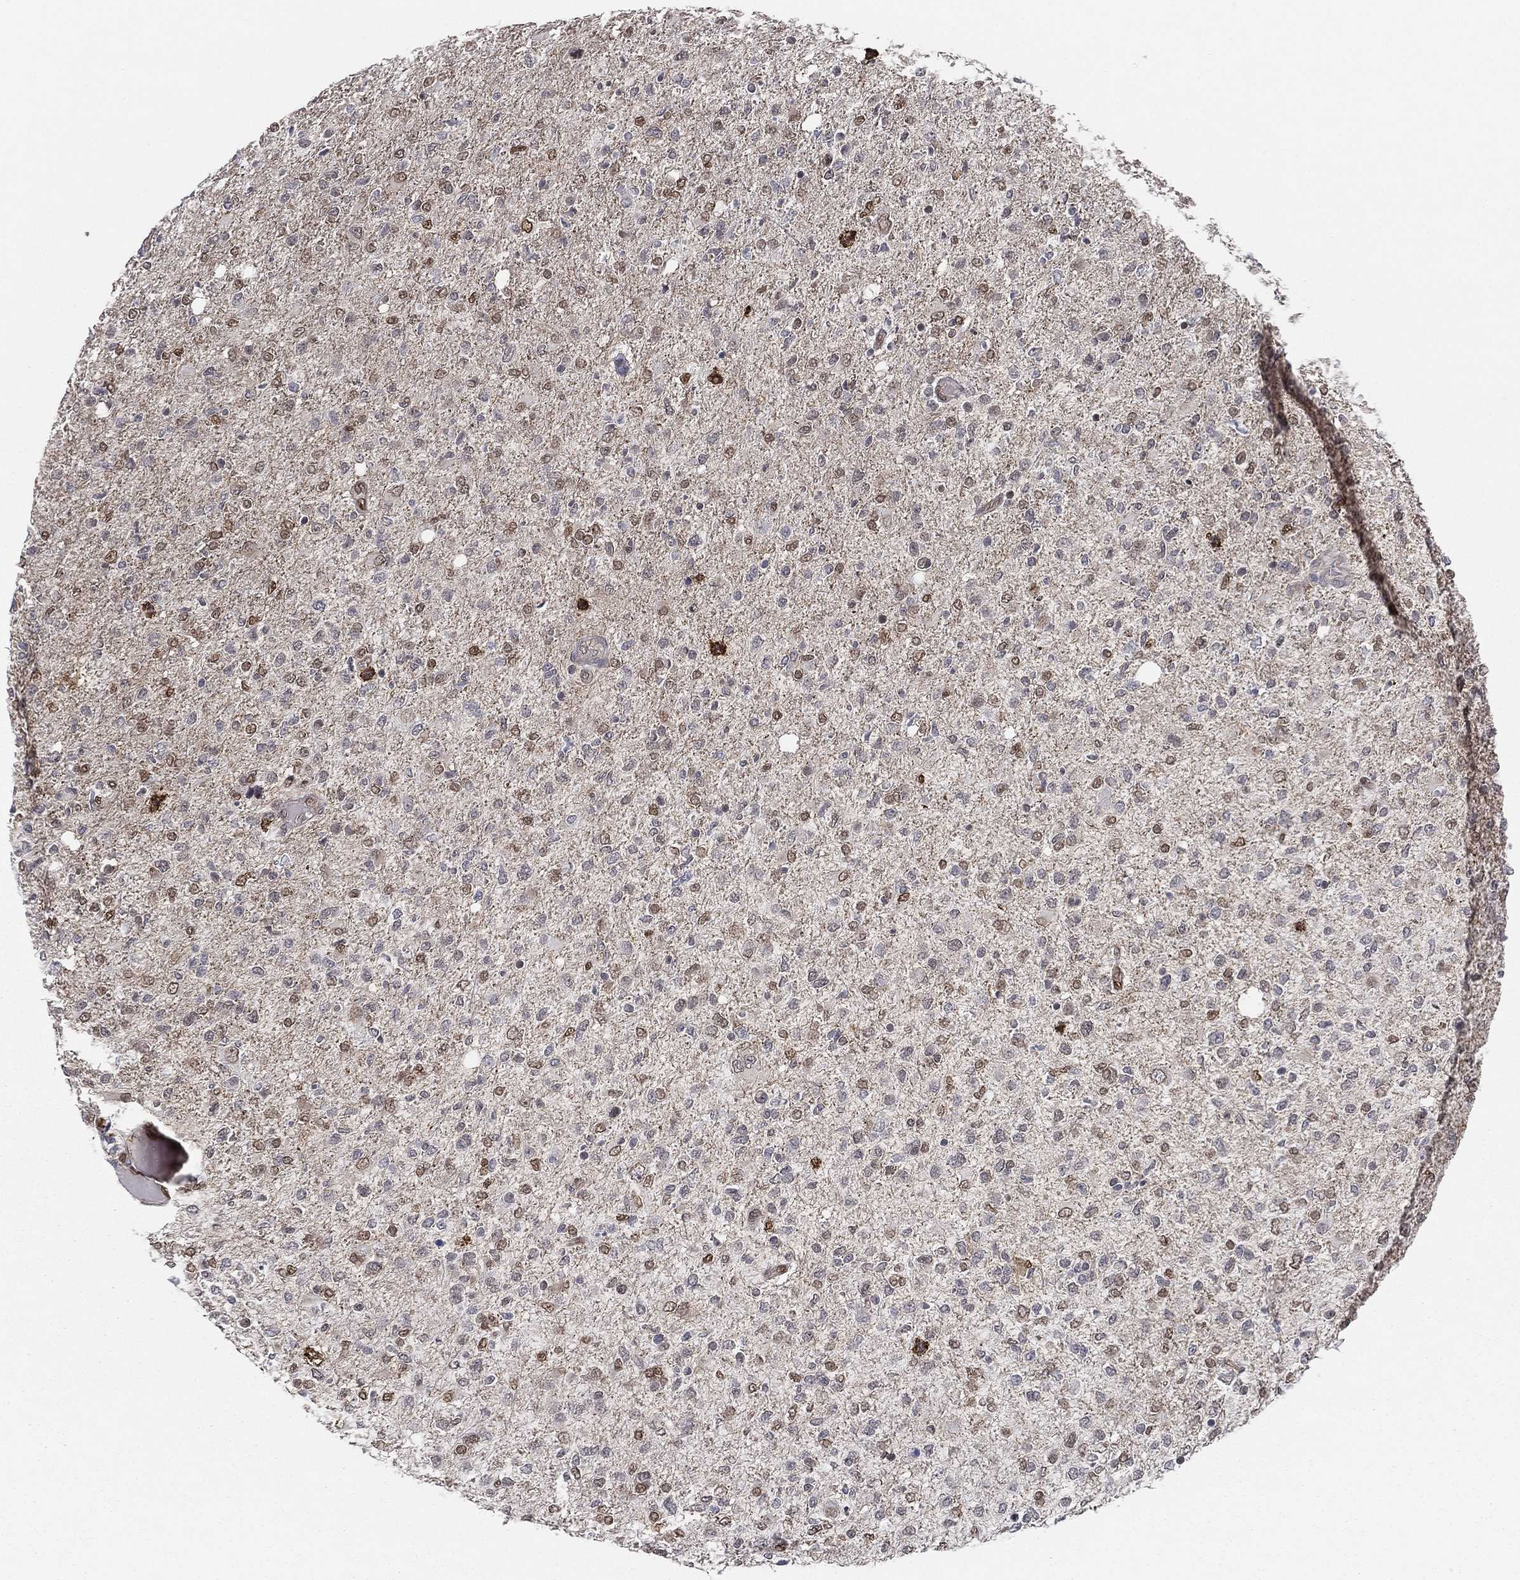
{"staining": {"intensity": "weak", "quantity": "25%-75%", "location": "nuclear"}, "tissue": "glioma", "cell_type": "Tumor cells", "image_type": "cancer", "snomed": [{"axis": "morphology", "description": "Glioma, malignant, High grade"}, {"axis": "topography", "description": "Cerebral cortex"}], "caption": "Protein expression analysis of human high-grade glioma (malignant) reveals weak nuclear staining in about 25%-75% of tumor cells. (Brightfield microscopy of DAB IHC at high magnification).", "gene": "LMNB1", "patient": {"sex": "male", "age": 70}}